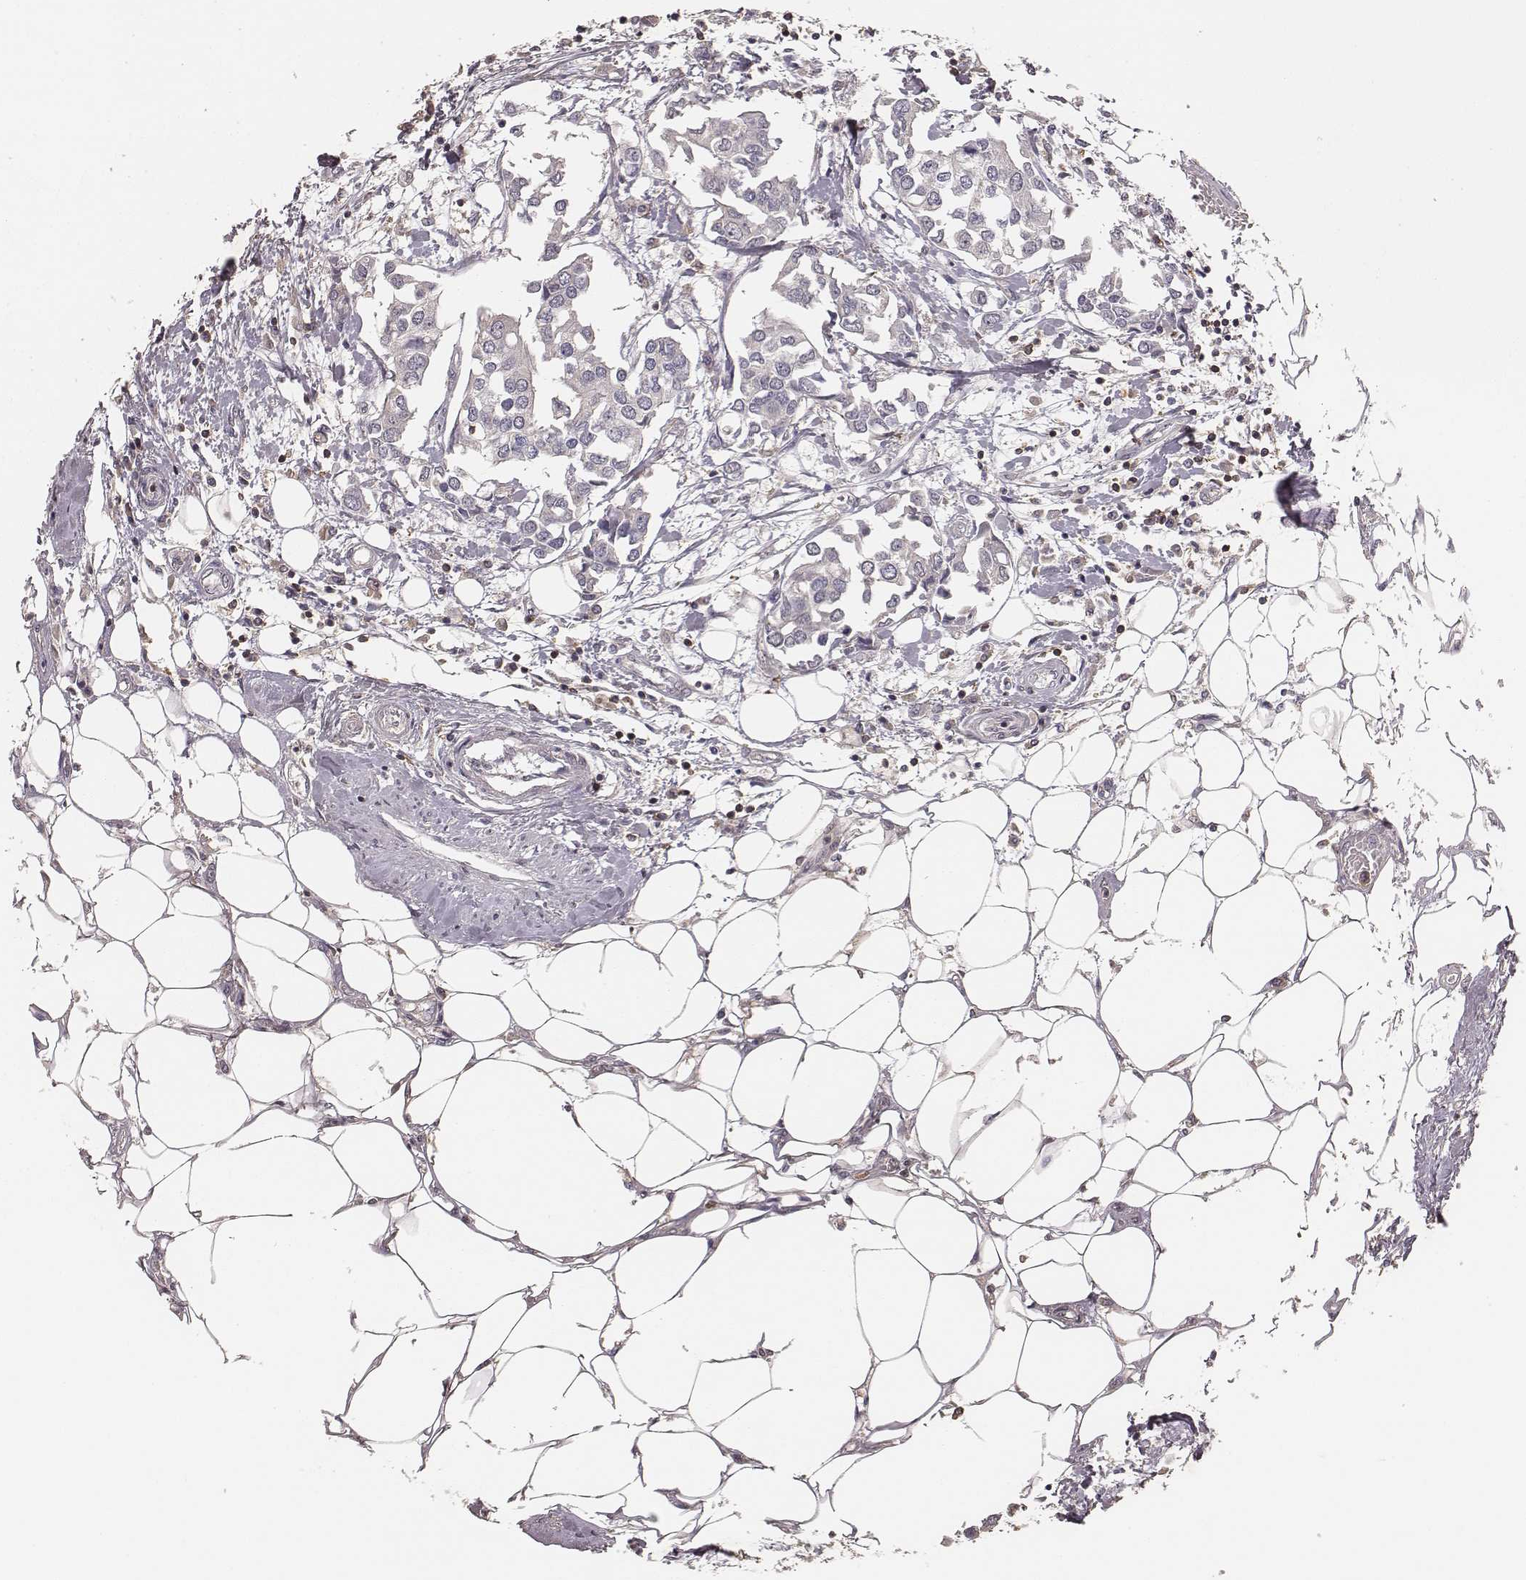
{"staining": {"intensity": "negative", "quantity": "none", "location": "none"}, "tissue": "breast cancer", "cell_type": "Tumor cells", "image_type": "cancer", "snomed": [{"axis": "morphology", "description": "Duct carcinoma"}, {"axis": "topography", "description": "Breast"}], "caption": "IHC image of human breast intraductal carcinoma stained for a protein (brown), which demonstrates no staining in tumor cells.", "gene": "PILRA", "patient": {"sex": "female", "age": 83}}